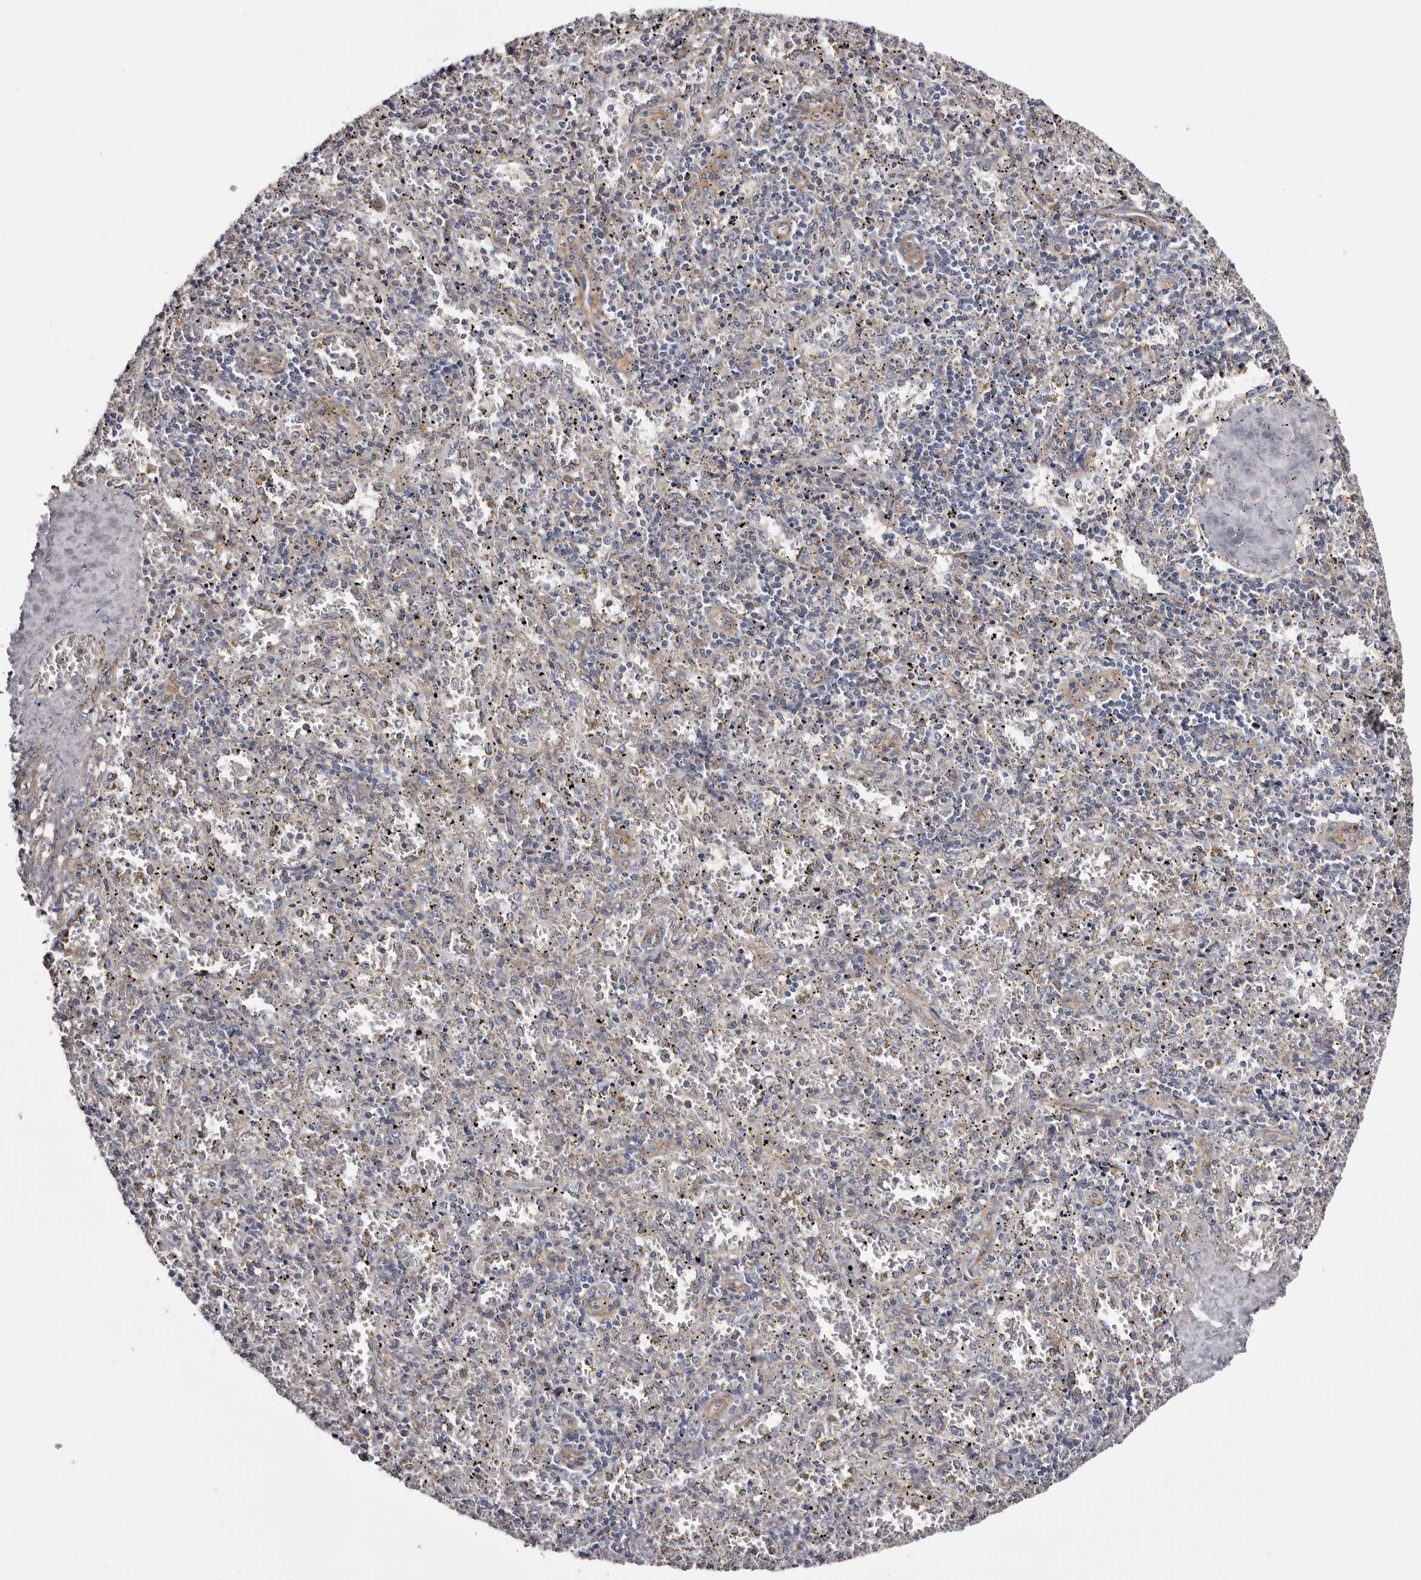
{"staining": {"intensity": "negative", "quantity": "none", "location": "none"}, "tissue": "spleen", "cell_type": "Cells in red pulp", "image_type": "normal", "snomed": [{"axis": "morphology", "description": "Normal tissue, NOS"}, {"axis": "topography", "description": "Spleen"}], "caption": "This image is of benign spleen stained with immunohistochemistry to label a protein in brown with the nuclei are counter-stained blue. There is no positivity in cells in red pulp. Nuclei are stained in blue.", "gene": "DMRT2", "patient": {"sex": "male", "age": 11}}